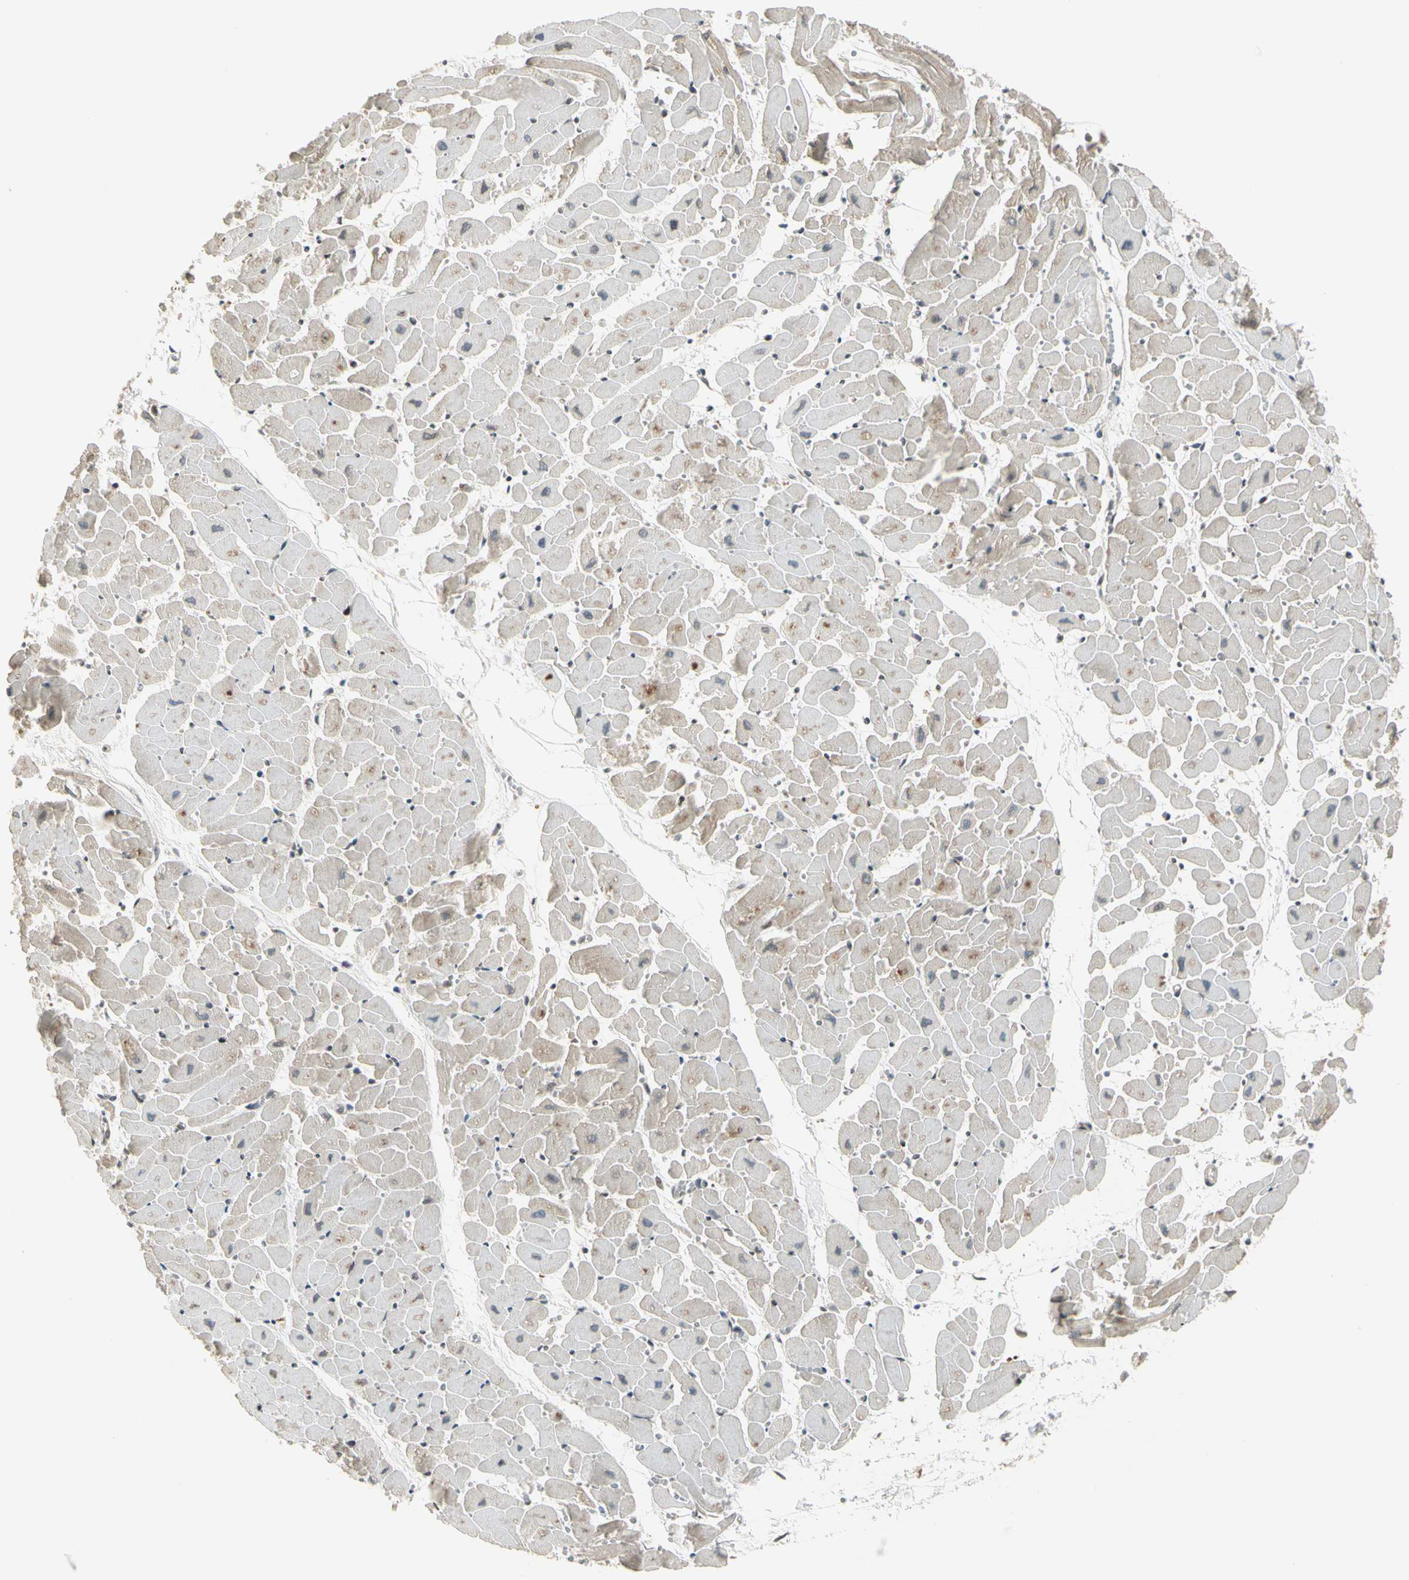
{"staining": {"intensity": "weak", "quantity": "<25%", "location": "cytoplasmic/membranous"}, "tissue": "heart muscle", "cell_type": "Cardiomyocytes", "image_type": "normal", "snomed": [{"axis": "morphology", "description": "Normal tissue, NOS"}, {"axis": "topography", "description": "Heart"}], "caption": "DAB (3,3'-diaminobenzidine) immunohistochemical staining of unremarkable human heart muscle reveals no significant positivity in cardiomyocytes.", "gene": "TRIO", "patient": {"sex": "female", "age": 19}}